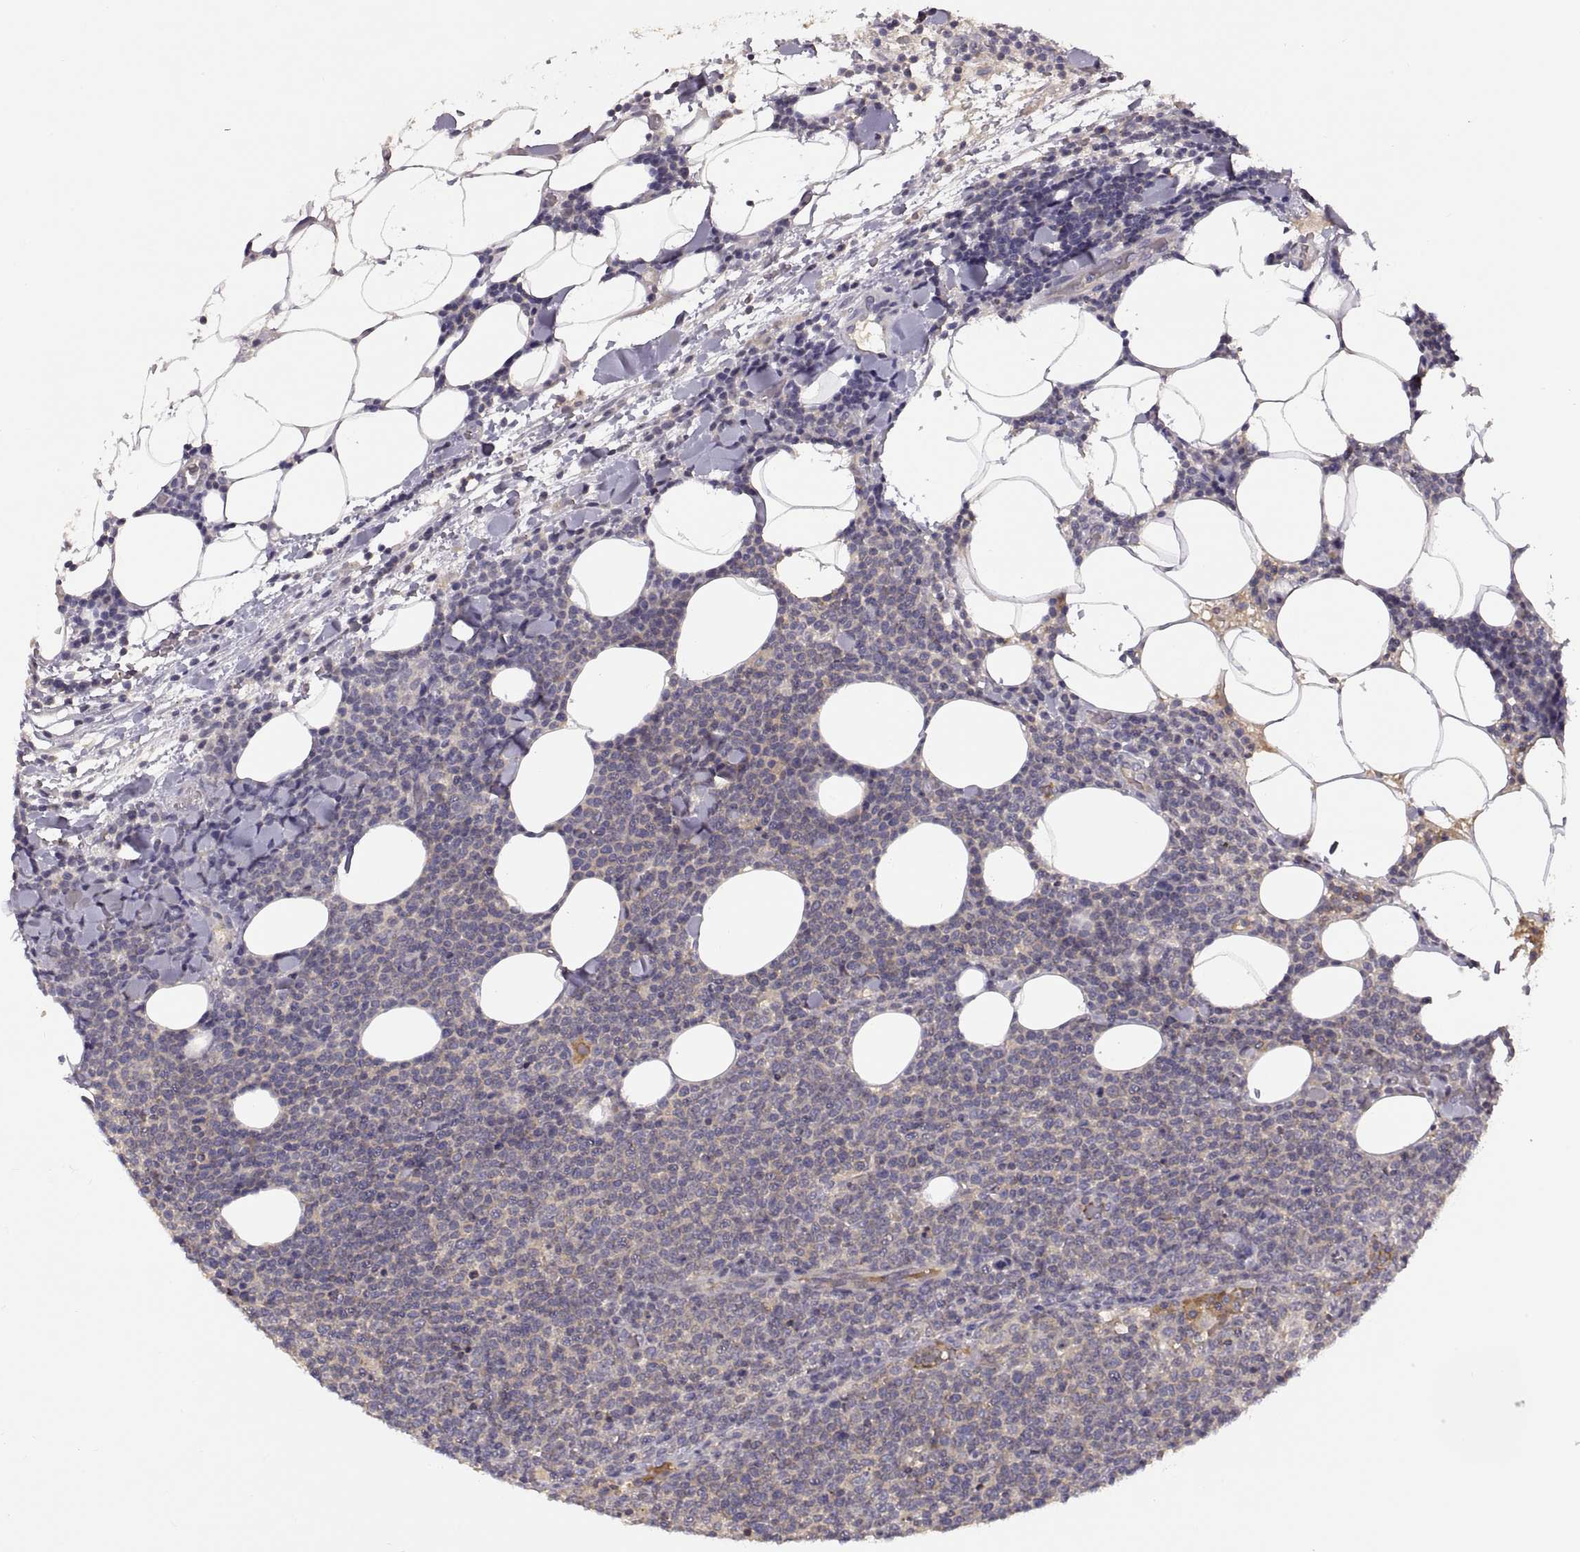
{"staining": {"intensity": "negative", "quantity": "none", "location": "none"}, "tissue": "lymphoma", "cell_type": "Tumor cells", "image_type": "cancer", "snomed": [{"axis": "morphology", "description": "Malignant lymphoma, non-Hodgkin's type, High grade"}, {"axis": "topography", "description": "Lymph node"}], "caption": "Lymphoma stained for a protein using immunohistochemistry (IHC) shows no positivity tumor cells.", "gene": "NMNAT2", "patient": {"sex": "male", "age": 61}}